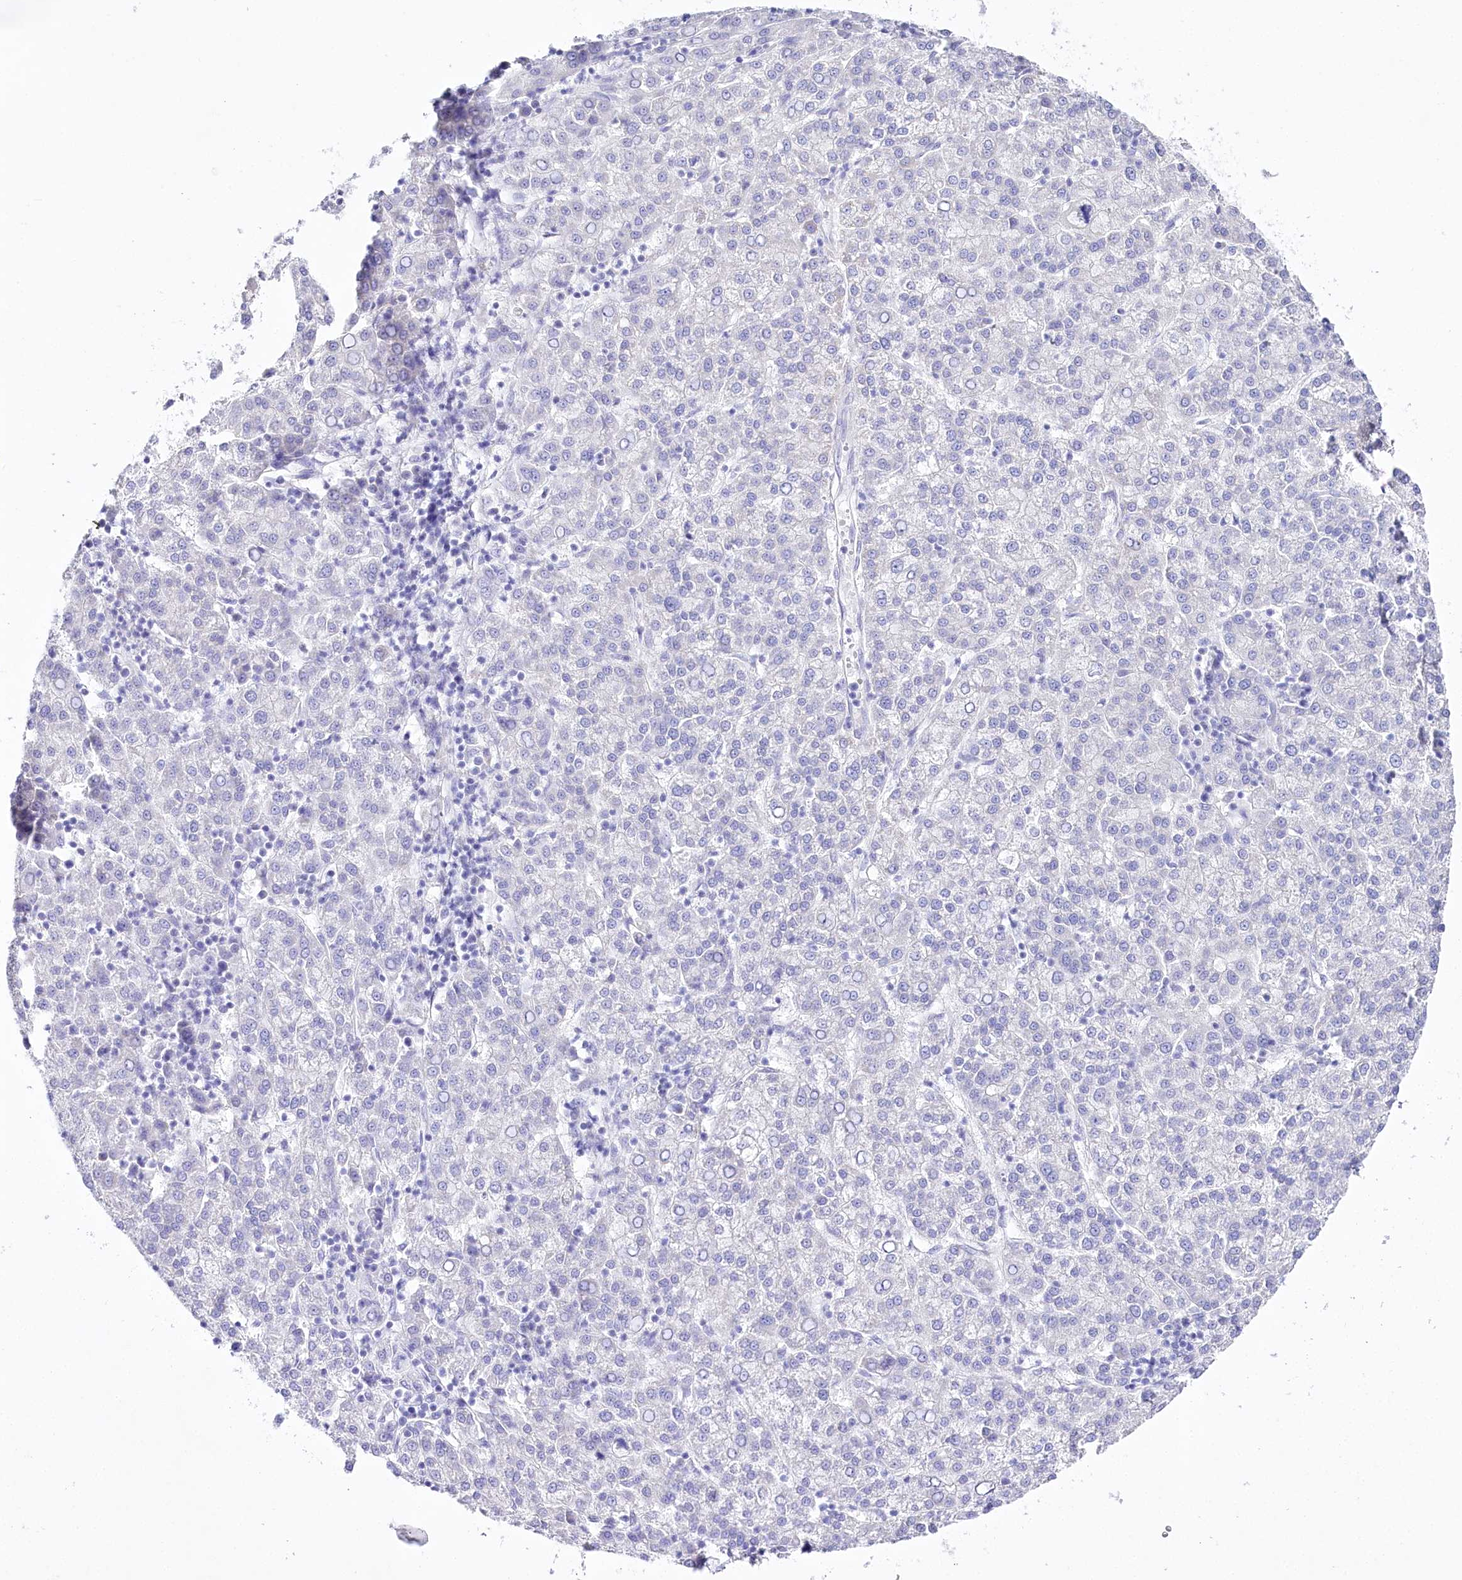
{"staining": {"intensity": "negative", "quantity": "none", "location": "none"}, "tissue": "liver cancer", "cell_type": "Tumor cells", "image_type": "cancer", "snomed": [{"axis": "morphology", "description": "Carcinoma, Hepatocellular, NOS"}, {"axis": "topography", "description": "Liver"}], "caption": "Tumor cells show no significant protein expression in liver cancer (hepatocellular carcinoma).", "gene": "CSN3", "patient": {"sex": "female", "age": 58}}